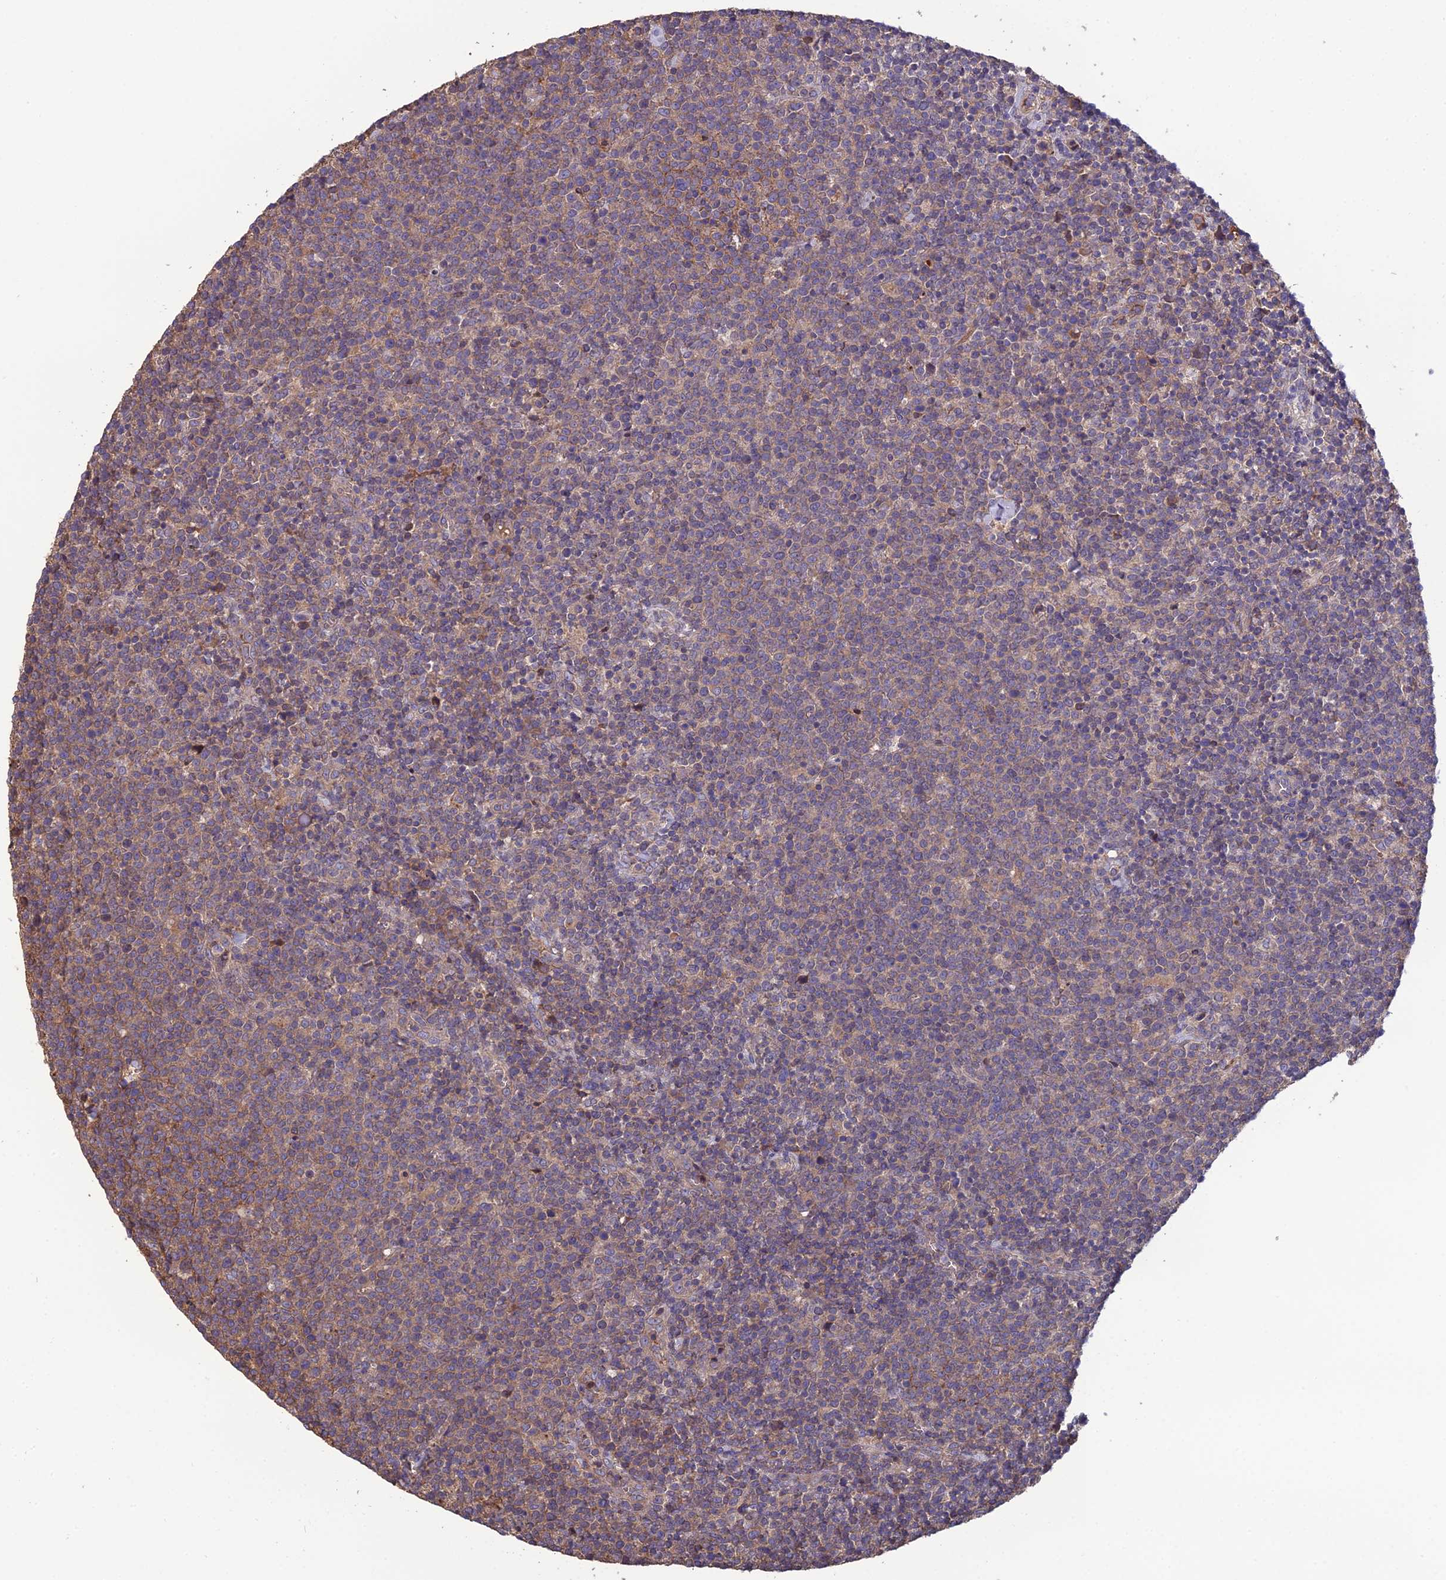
{"staining": {"intensity": "weak", "quantity": "25%-75%", "location": "cytoplasmic/membranous"}, "tissue": "lymphoma", "cell_type": "Tumor cells", "image_type": "cancer", "snomed": [{"axis": "morphology", "description": "Malignant lymphoma, non-Hodgkin's type, High grade"}, {"axis": "topography", "description": "Lymph node"}], "caption": "Protein analysis of malignant lymphoma, non-Hodgkin's type (high-grade) tissue shows weak cytoplasmic/membranous expression in about 25%-75% of tumor cells.", "gene": "GALR2", "patient": {"sex": "male", "age": 61}}